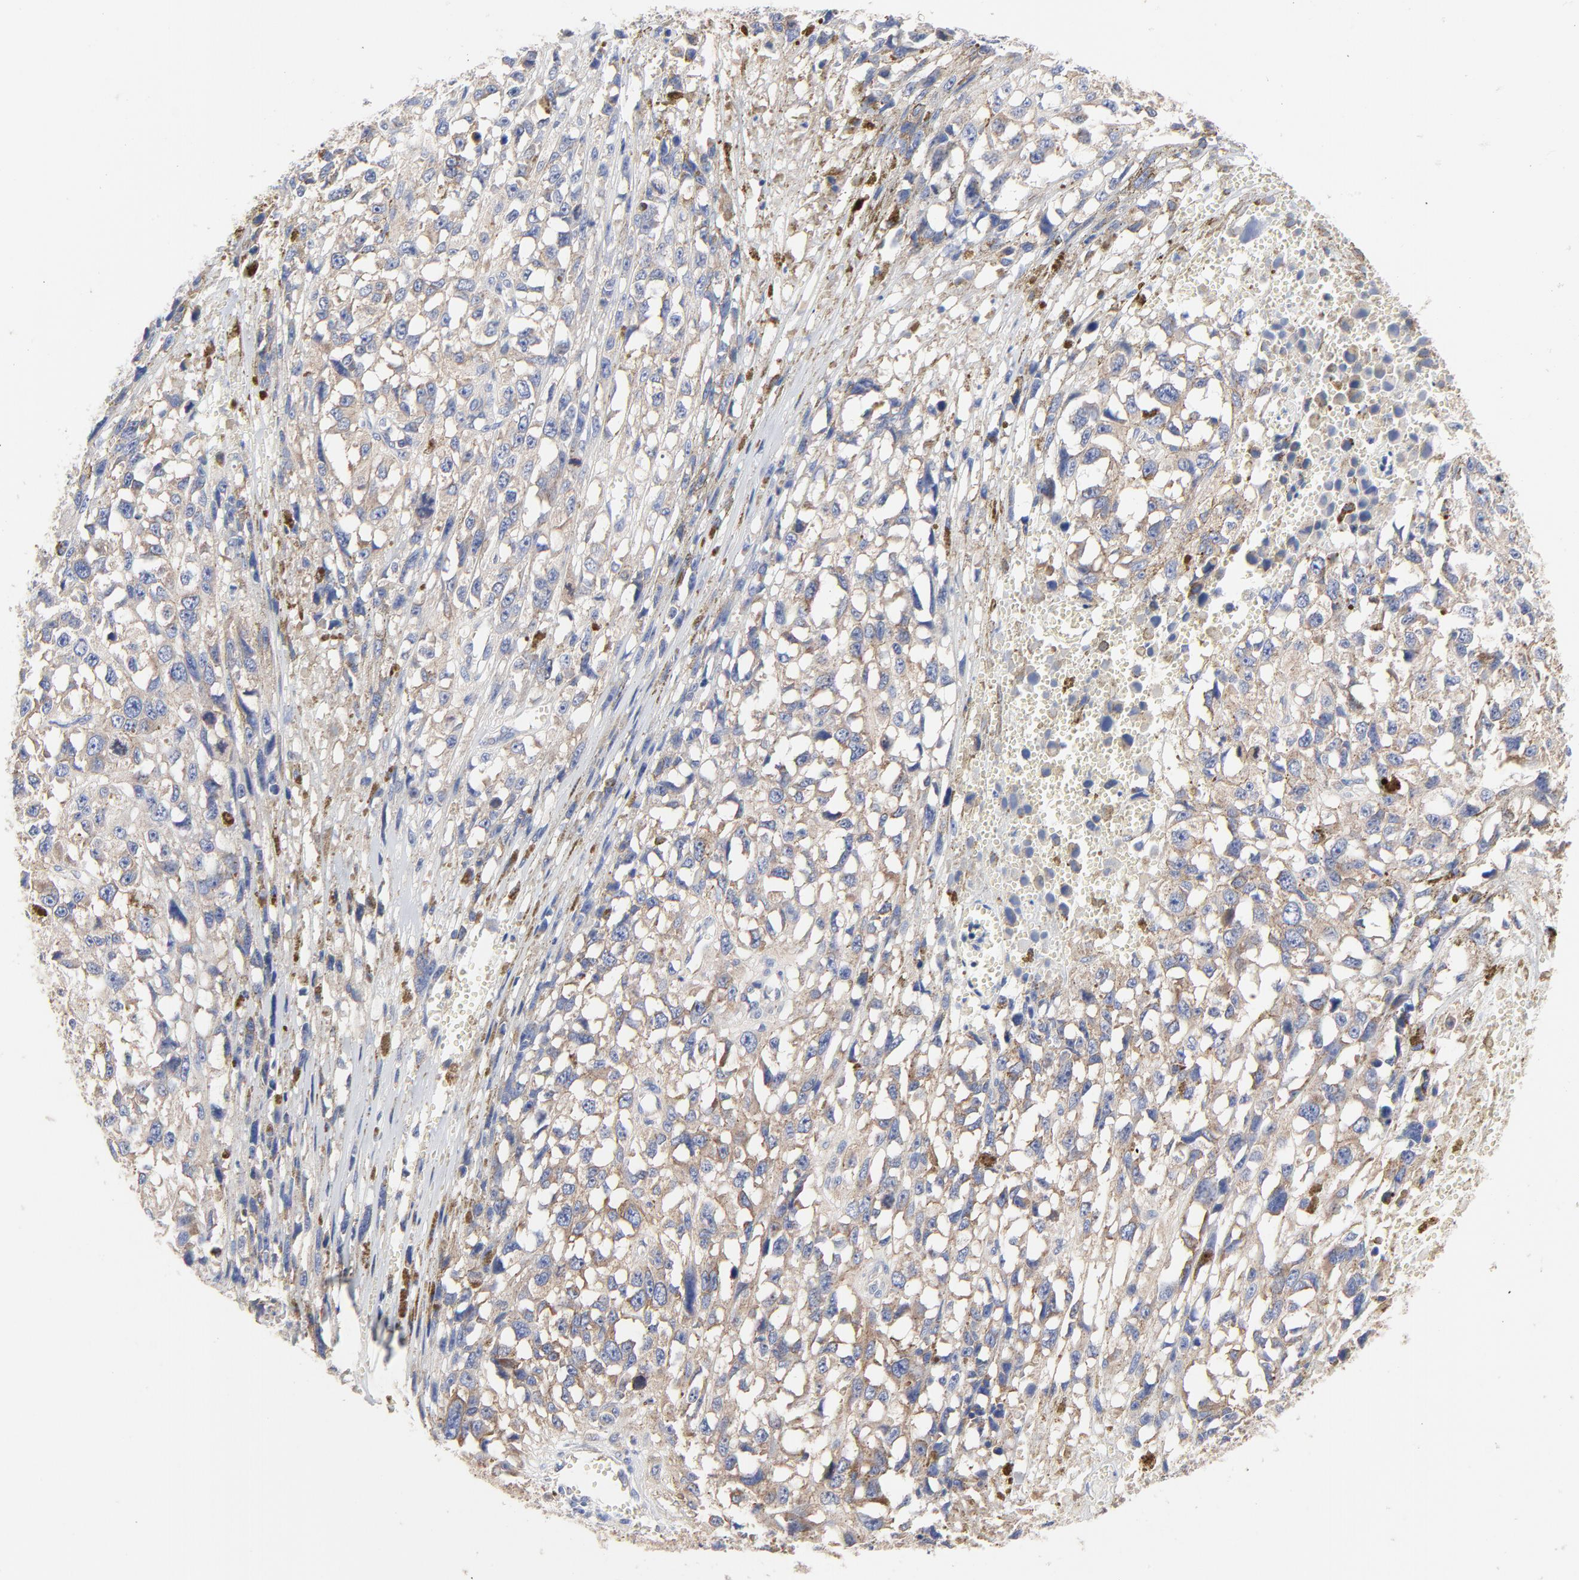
{"staining": {"intensity": "weak", "quantity": ">75%", "location": "cytoplasmic/membranous"}, "tissue": "melanoma", "cell_type": "Tumor cells", "image_type": "cancer", "snomed": [{"axis": "morphology", "description": "Malignant melanoma, Metastatic site"}, {"axis": "topography", "description": "Lymph node"}], "caption": "Immunohistochemical staining of human melanoma reveals low levels of weak cytoplasmic/membranous positivity in about >75% of tumor cells.", "gene": "CD2AP", "patient": {"sex": "male", "age": 59}}